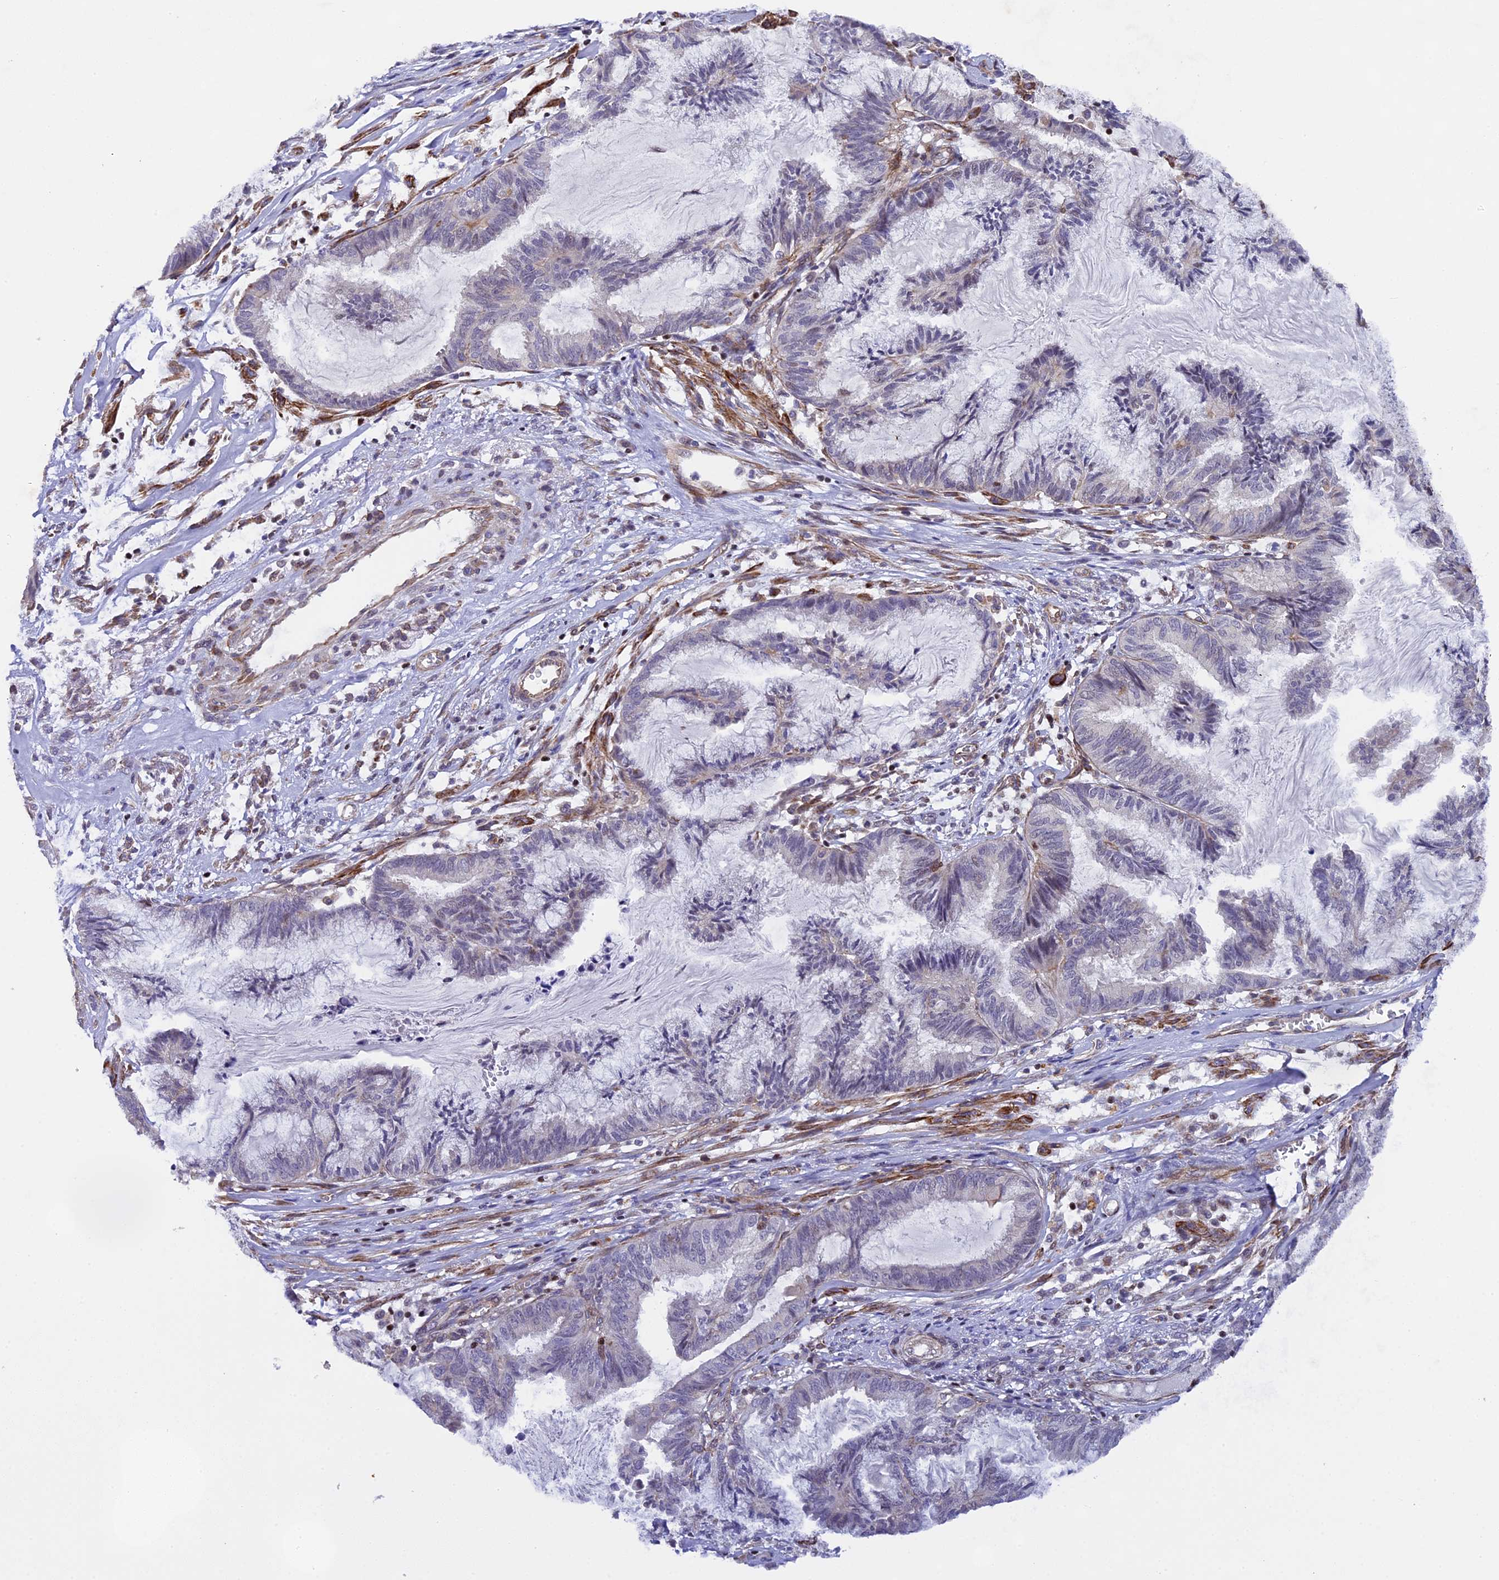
{"staining": {"intensity": "negative", "quantity": "none", "location": "none"}, "tissue": "endometrial cancer", "cell_type": "Tumor cells", "image_type": "cancer", "snomed": [{"axis": "morphology", "description": "Adenocarcinoma, NOS"}, {"axis": "topography", "description": "Endometrium"}], "caption": "Immunohistochemical staining of endometrial cancer displays no significant staining in tumor cells.", "gene": "SP4", "patient": {"sex": "female", "age": 86}}